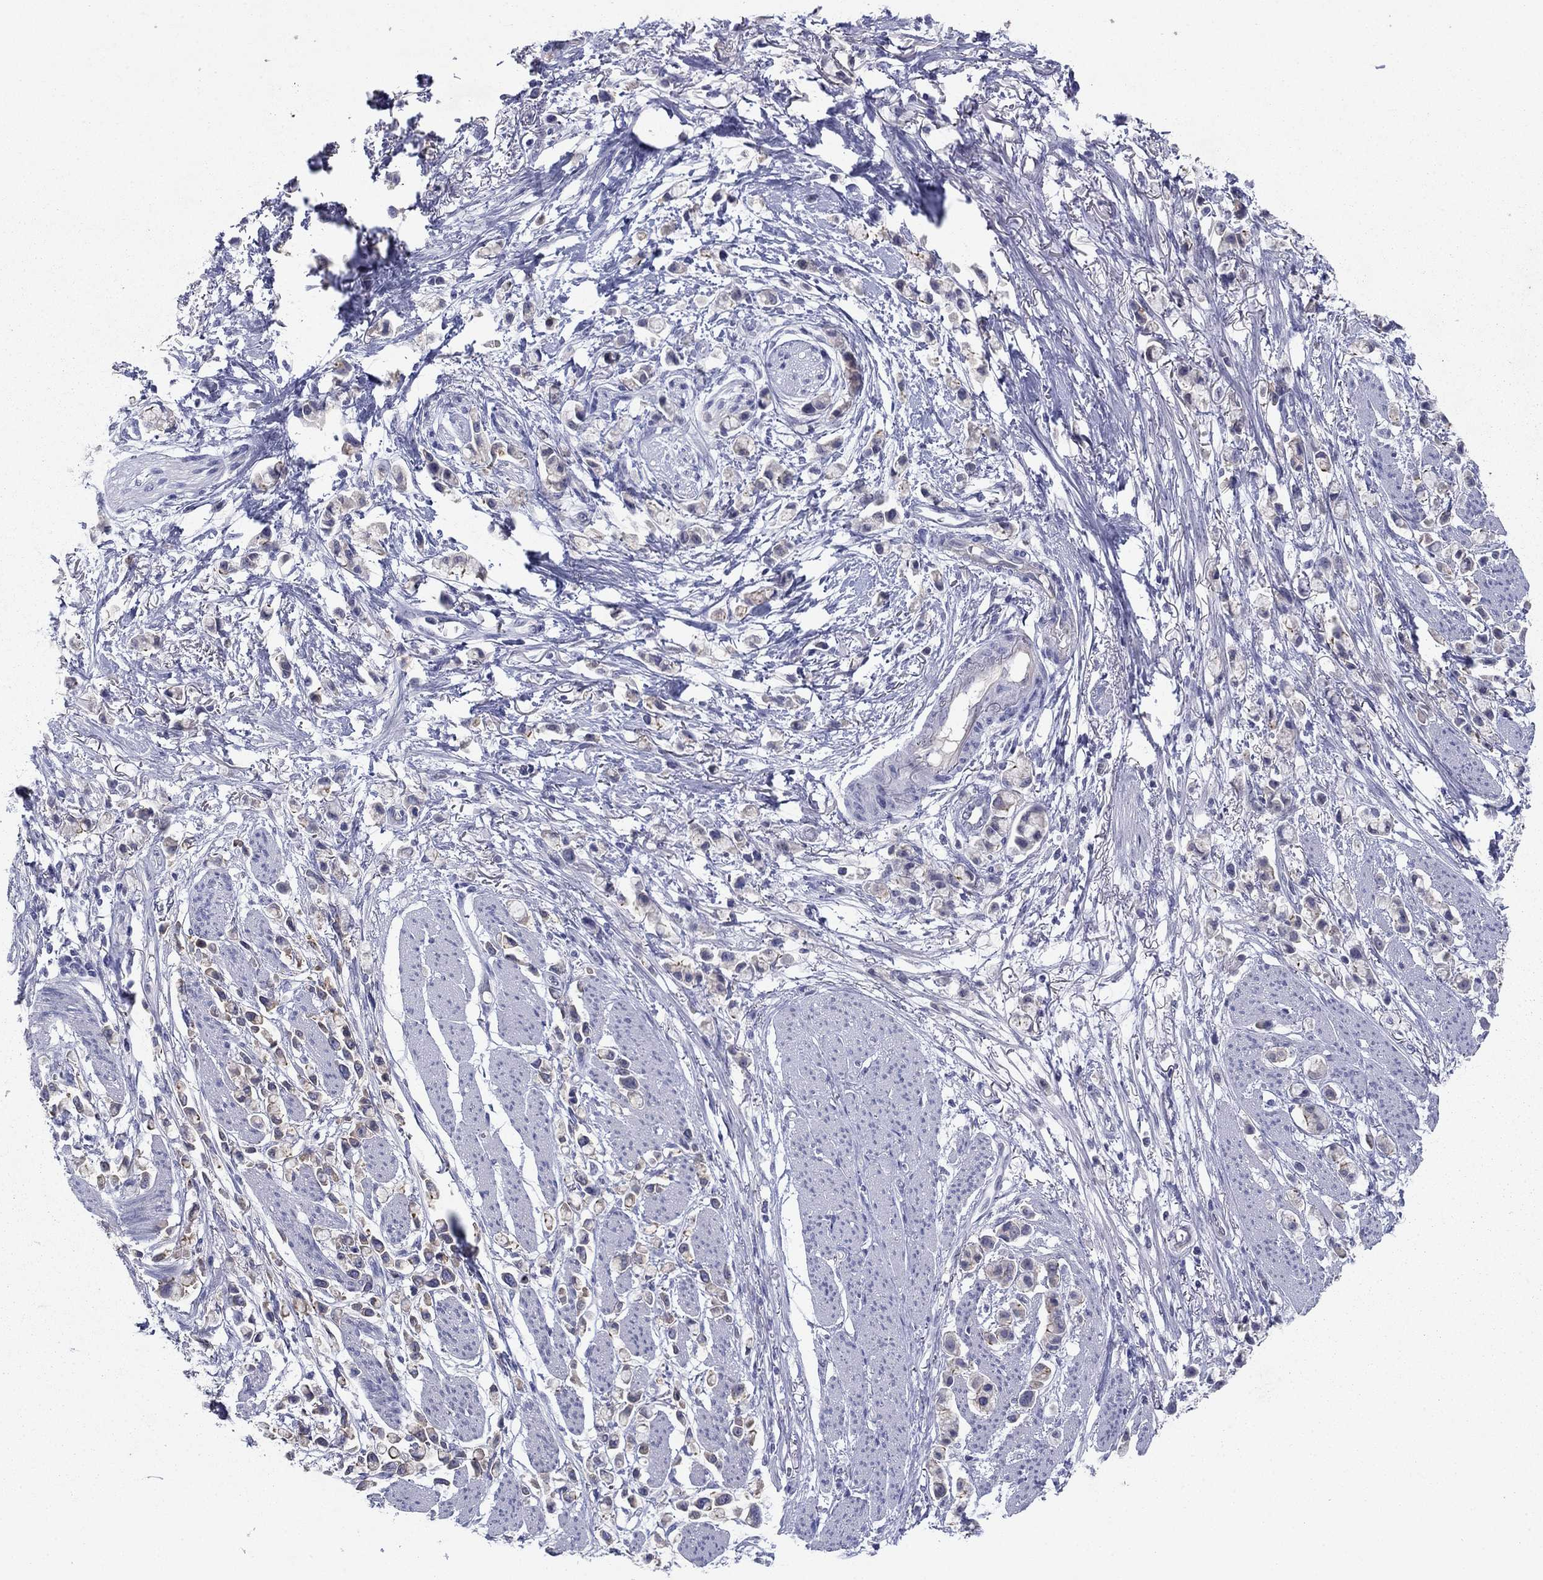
{"staining": {"intensity": "moderate", "quantity": "<25%", "location": "cytoplasmic/membranous"}, "tissue": "stomach cancer", "cell_type": "Tumor cells", "image_type": "cancer", "snomed": [{"axis": "morphology", "description": "Adenocarcinoma, NOS"}, {"axis": "topography", "description": "Stomach"}], "caption": "Moderate cytoplasmic/membranous protein expression is identified in about <25% of tumor cells in adenocarcinoma (stomach).", "gene": "PLS1", "patient": {"sex": "female", "age": 81}}